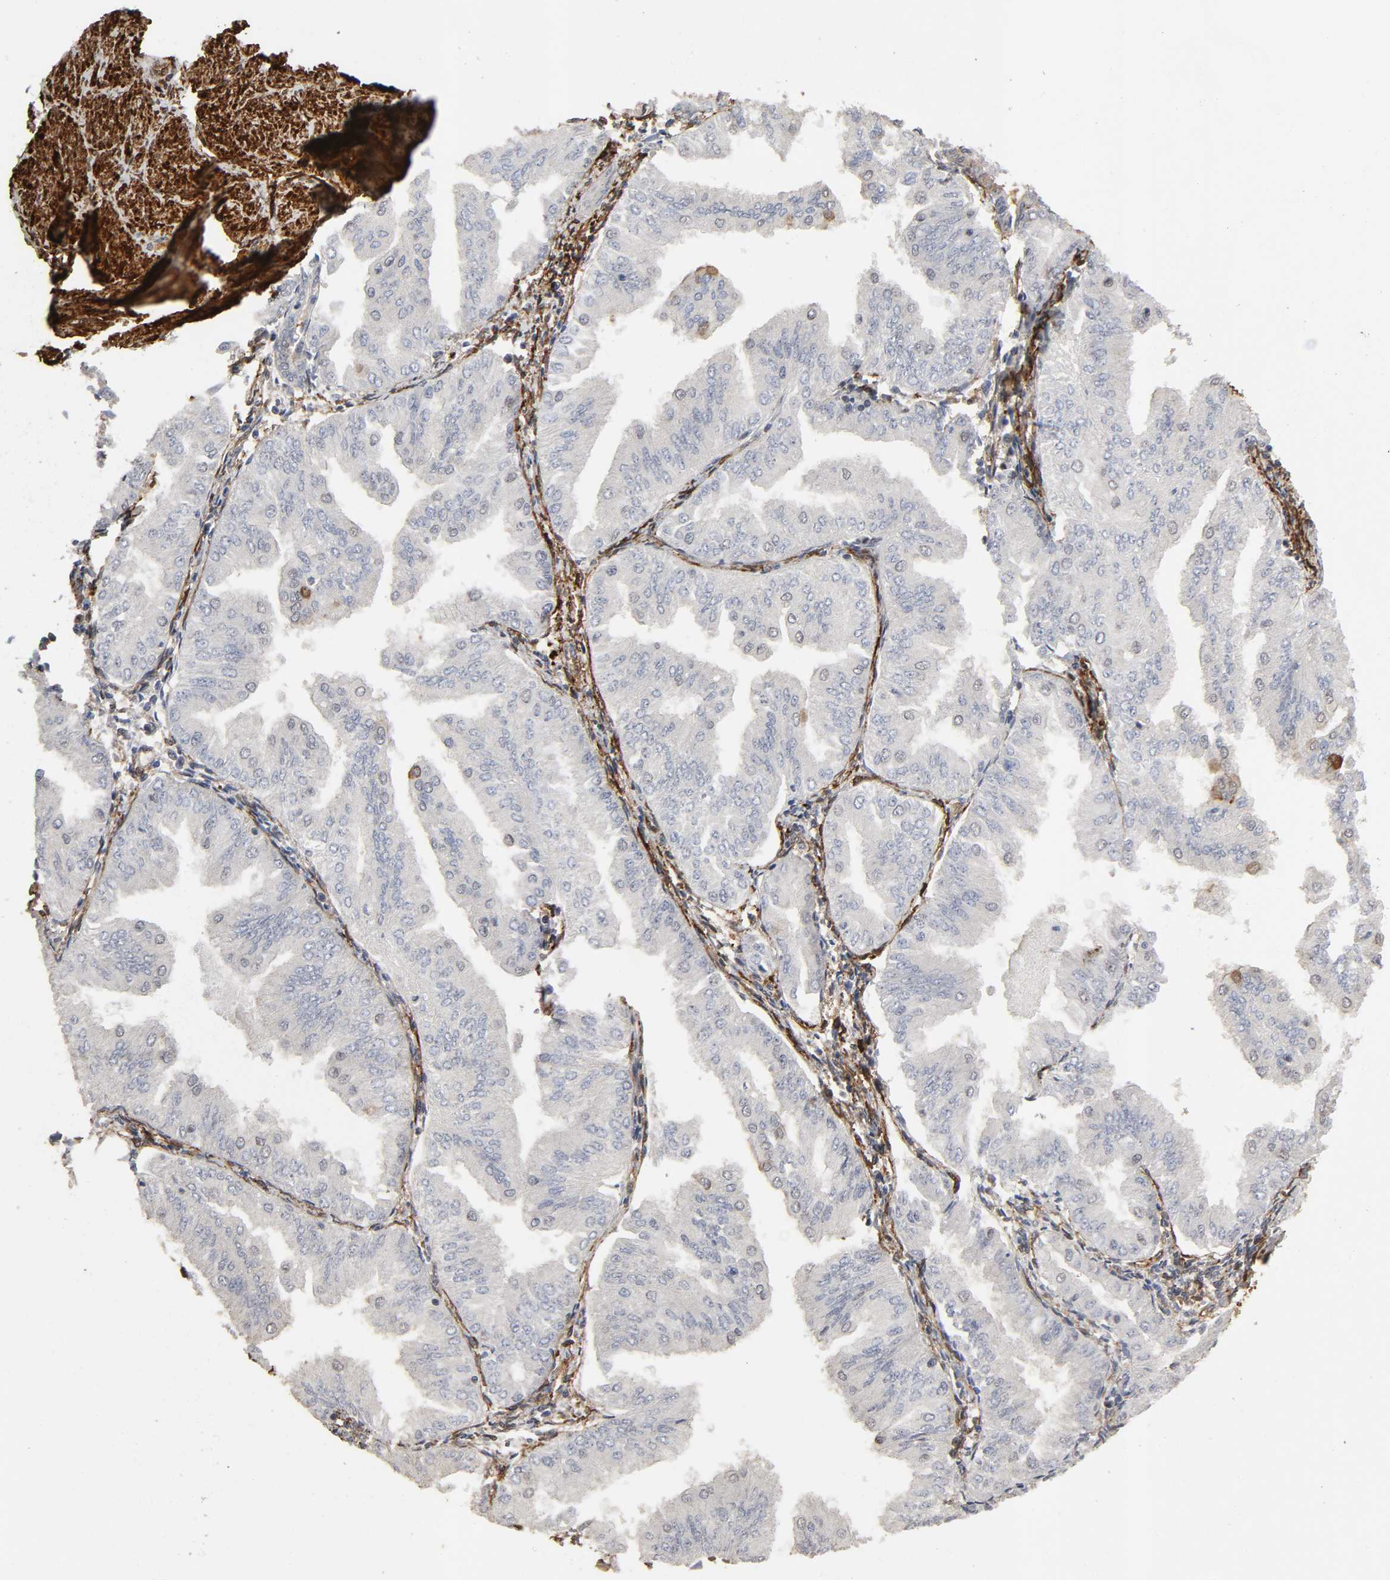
{"staining": {"intensity": "weak", "quantity": "<25%", "location": "nuclear"}, "tissue": "endometrial cancer", "cell_type": "Tumor cells", "image_type": "cancer", "snomed": [{"axis": "morphology", "description": "Adenocarcinoma, NOS"}, {"axis": "topography", "description": "Endometrium"}], "caption": "Tumor cells are negative for brown protein staining in endometrial cancer.", "gene": "AHNAK2", "patient": {"sex": "female", "age": 53}}